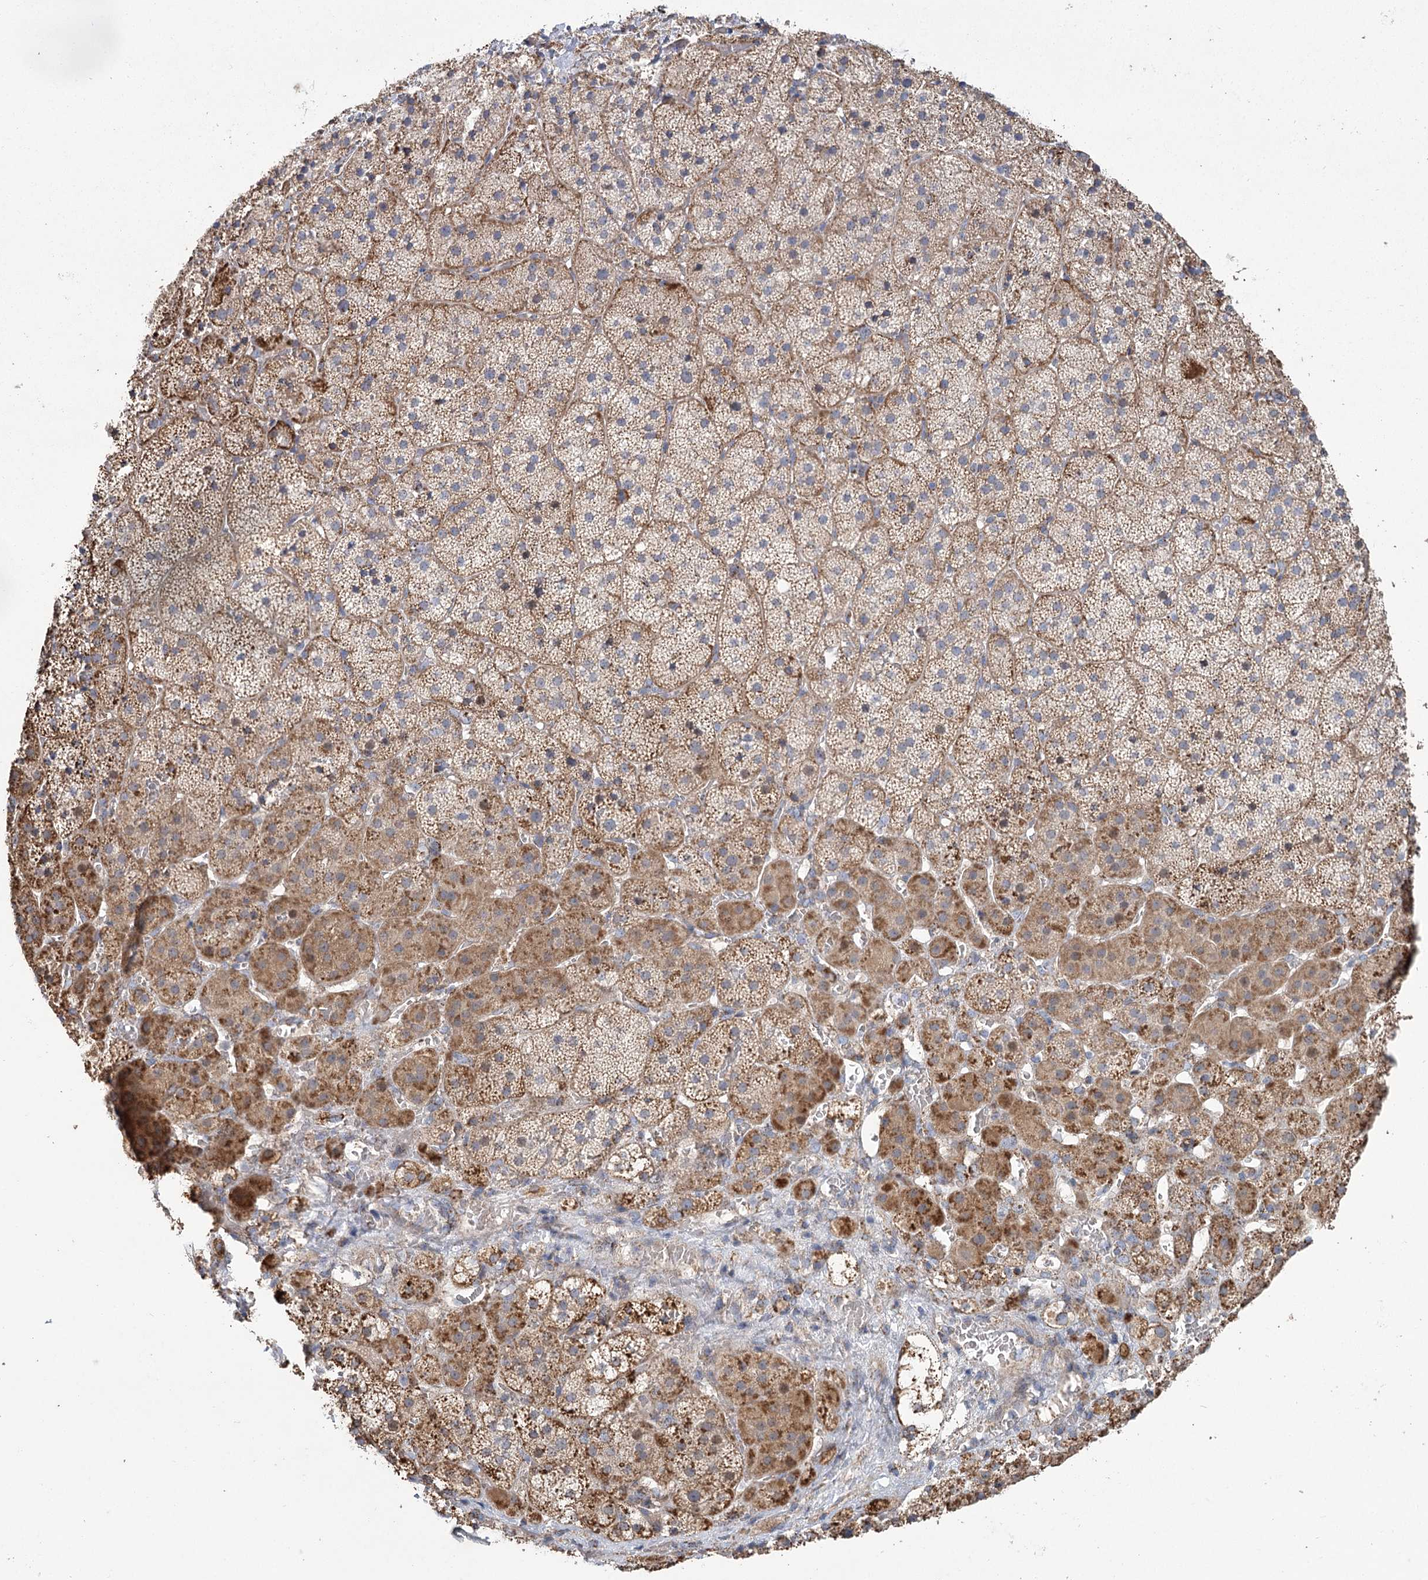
{"staining": {"intensity": "strong", "quantity": ">75%", "location": "cytoplasmic/membranous"}, "tissue": "adrenal gland", "cell_type": "Glandular cells", "image_type": "normal", "snomed": [{"axis": "morphology", "description": "Normal tissue, NOS"}, {"axis": "topography", "description": "Adrenal gland"}], "caption": "Benign adrenal gland reveals strong cytoplasmic/membranous staining in approximately >75% of glandular cells, visualized by immunohistochemistry.", "gene": "RANBP3L", "patient": {"sex": "female", "age": 44}}